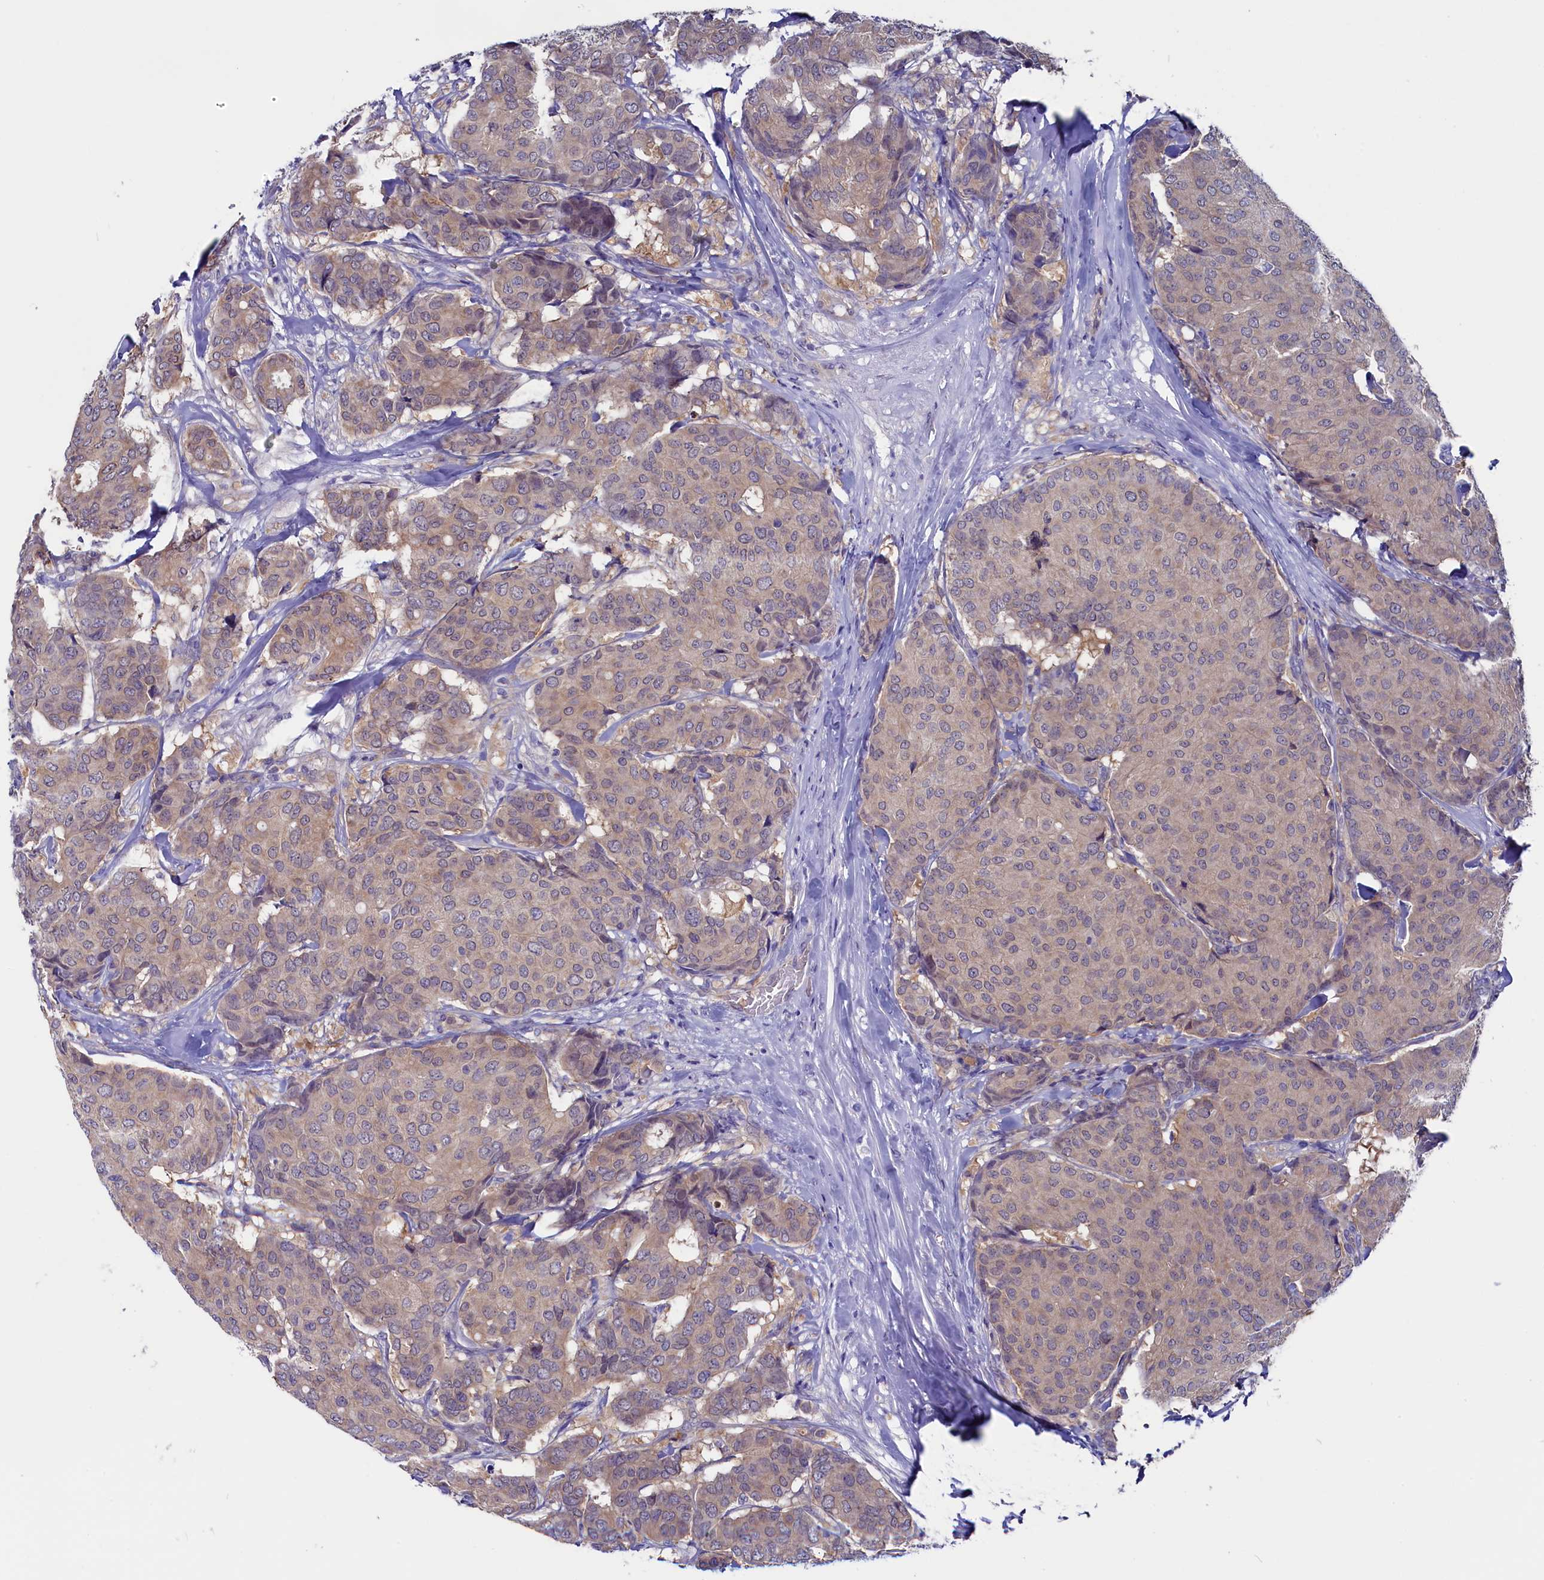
{"staining": {"intensity": "weak", "quantity": "<25%", "location": "cytoplasmic/membranous"}, "tissue": "breast cancer", "cell_type": "Tumor cells", "image_type": "cancer", "snomed": [{"axis": "morphology", "description": "Duct carcinoma"}, {"axis": "topography", "description": "Breast"}], "caption": "Immunohistochemical staining of human breast invasive ductal carcinoma displays no significant expression in tumor cells.", "gene": "CIAPIN1", "patient": {"sex": "female", "age": 75}}